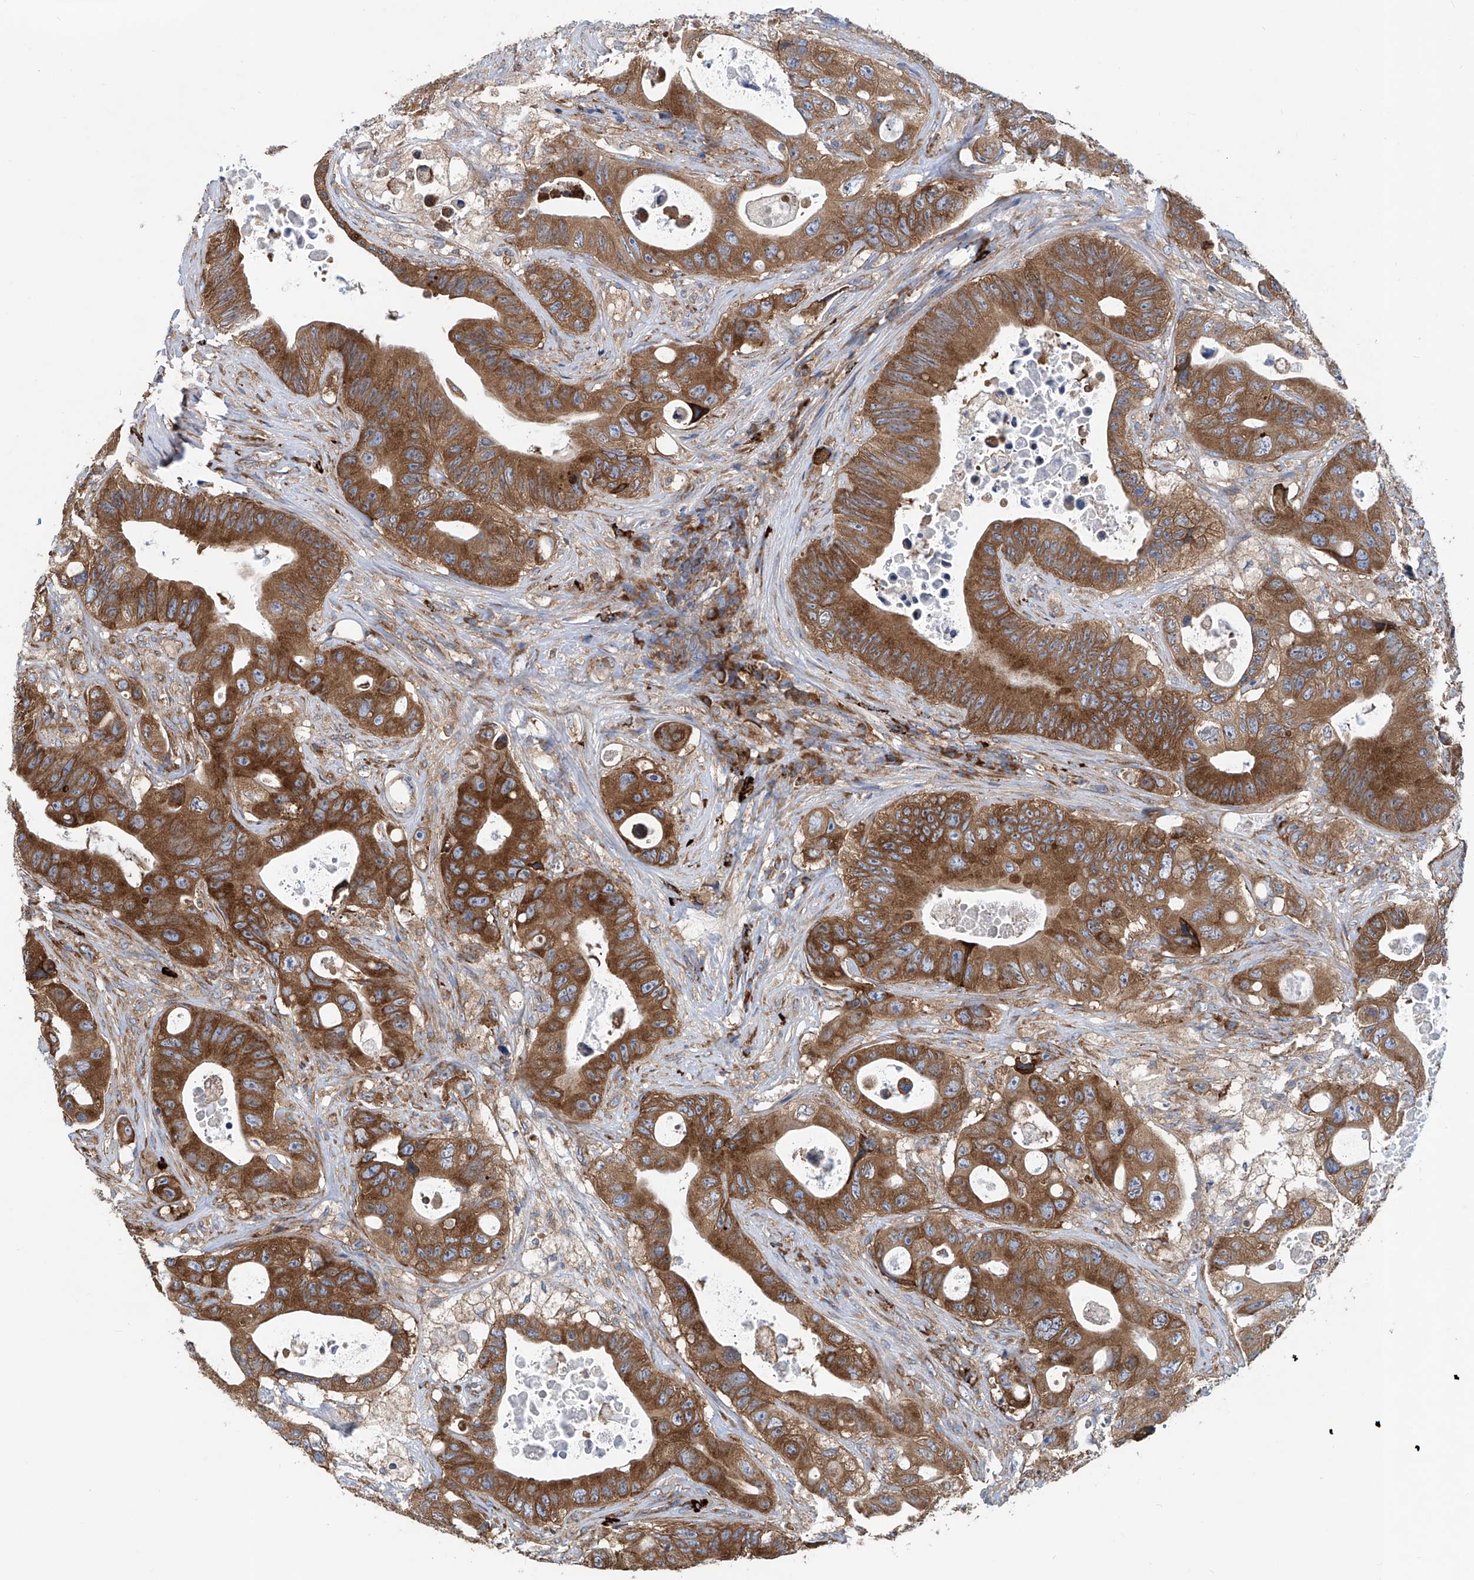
{"staining": {"intensity": "strong", "quantity": ">75%", "location": "cytoplasmic/membranous"}, "tissue": "colorectal cancer", "cell_type": "Tumor cells", "image_type": "cancer", "snomed": [{"axis": "morphology", "description": "Adenocarcinoma, NOS"}, {"axis": "topography", "description": "Colon"}], "caption": "This is an image of immunohistochemistry (IHC) staining of adenocarcinoma (colorectal), which shows strong staining in the cytoplasmic/membranous of tumor cells.", "gene": "SENP2", "patient": {"sex": "female", "age": 46}}